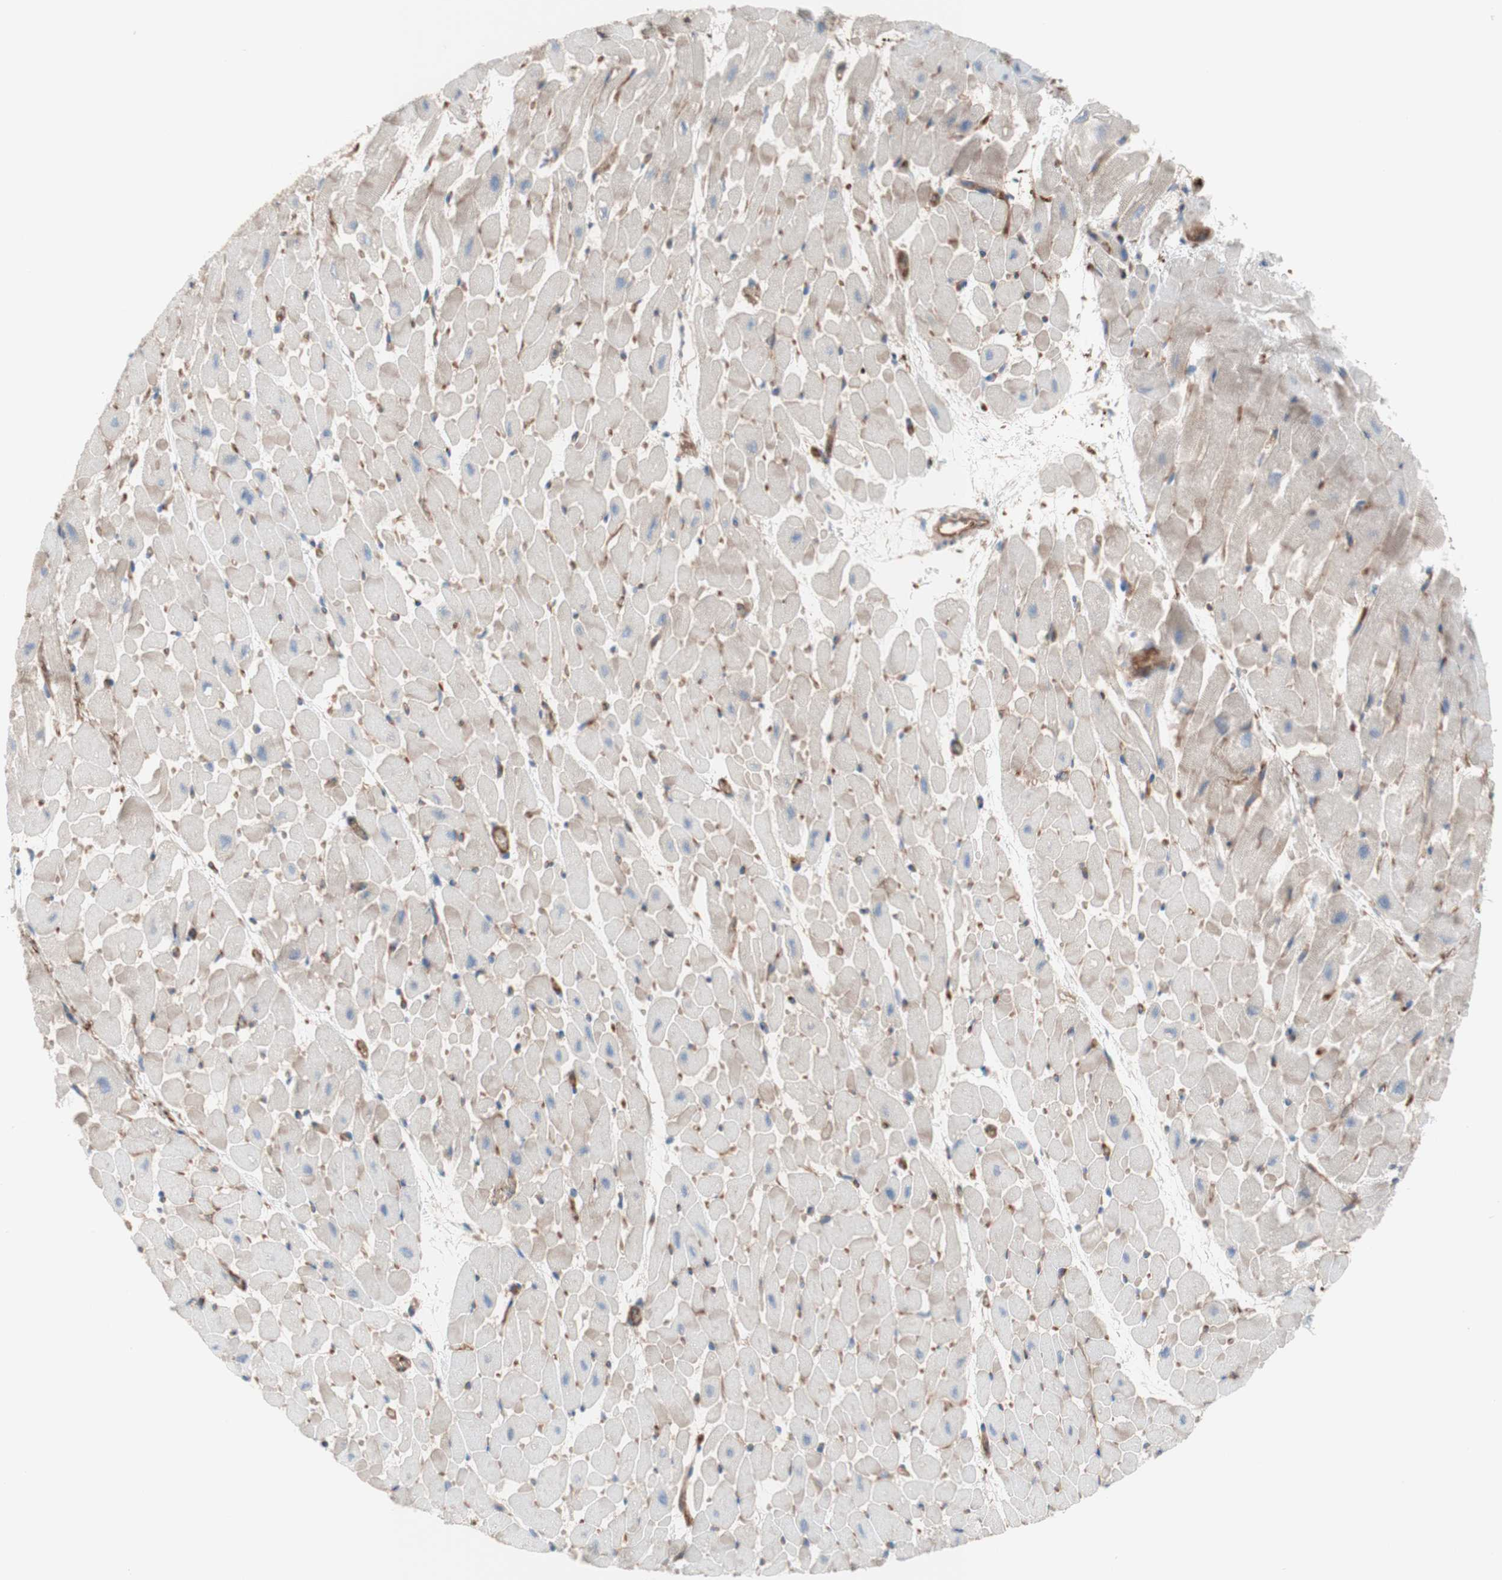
{"staining": {"intensity": "weak", "quantity": "25%-75%", "location": "cytoplasmic/membranous"}, "tissue": "heart muscle", "cell_type": "Cardiomyocytes", "image_type": "normal", "snomed": [{"axis": "morphology", "description": "Normal tissue, NOS"}, {"axis": "topography", "description": "Heart"}], "caption": "Weak cytoplasmic/membranous expression for a protein is present in about 25%-75% of cardiomyocytes of unremarkable heart muscle using IHC.", "gene": "CD46", "patient": {"sex": "male", "age": 45}}